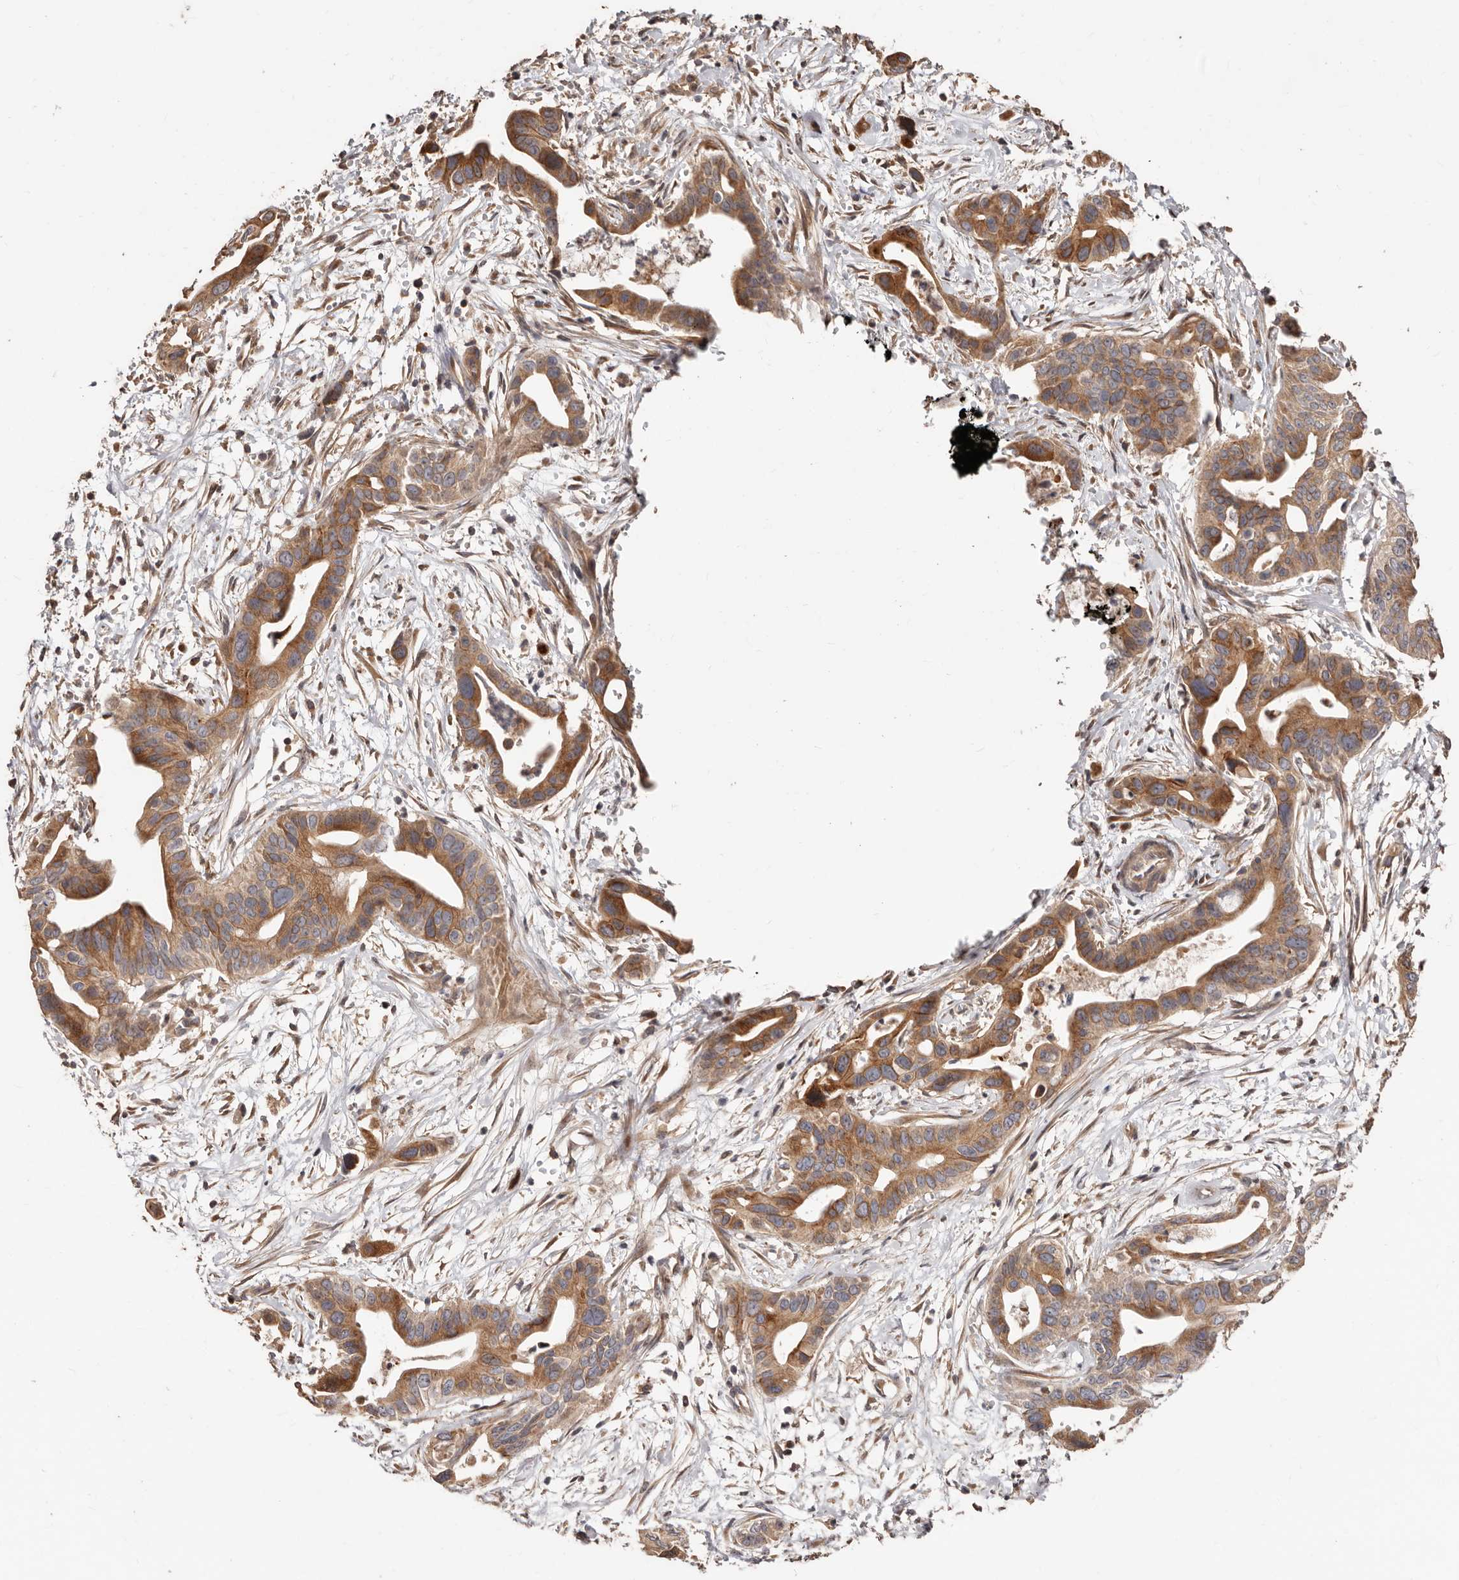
{"staining": {"intensity": "moderate", "quantity": ">75%", "location": "cytoplasmic/membranous"}, "tissue": "pancreatic cancer", "cell_type": "Tumor cells", "image_type": "cancer", "snomed": [{"axis": "morphology", "description": "Adenocarcinoma, NOS"}, {"axis": "topography", "description": "Pancreas"}], "caption": "Immunohistochemical staining of pancreatic cancer reveals medium levels of moderate cytoplasmic/membranous protein expression in about >75% of tumor cells.", "gene": "APOL6", "patient": {"sex": "male", "age": 66}}